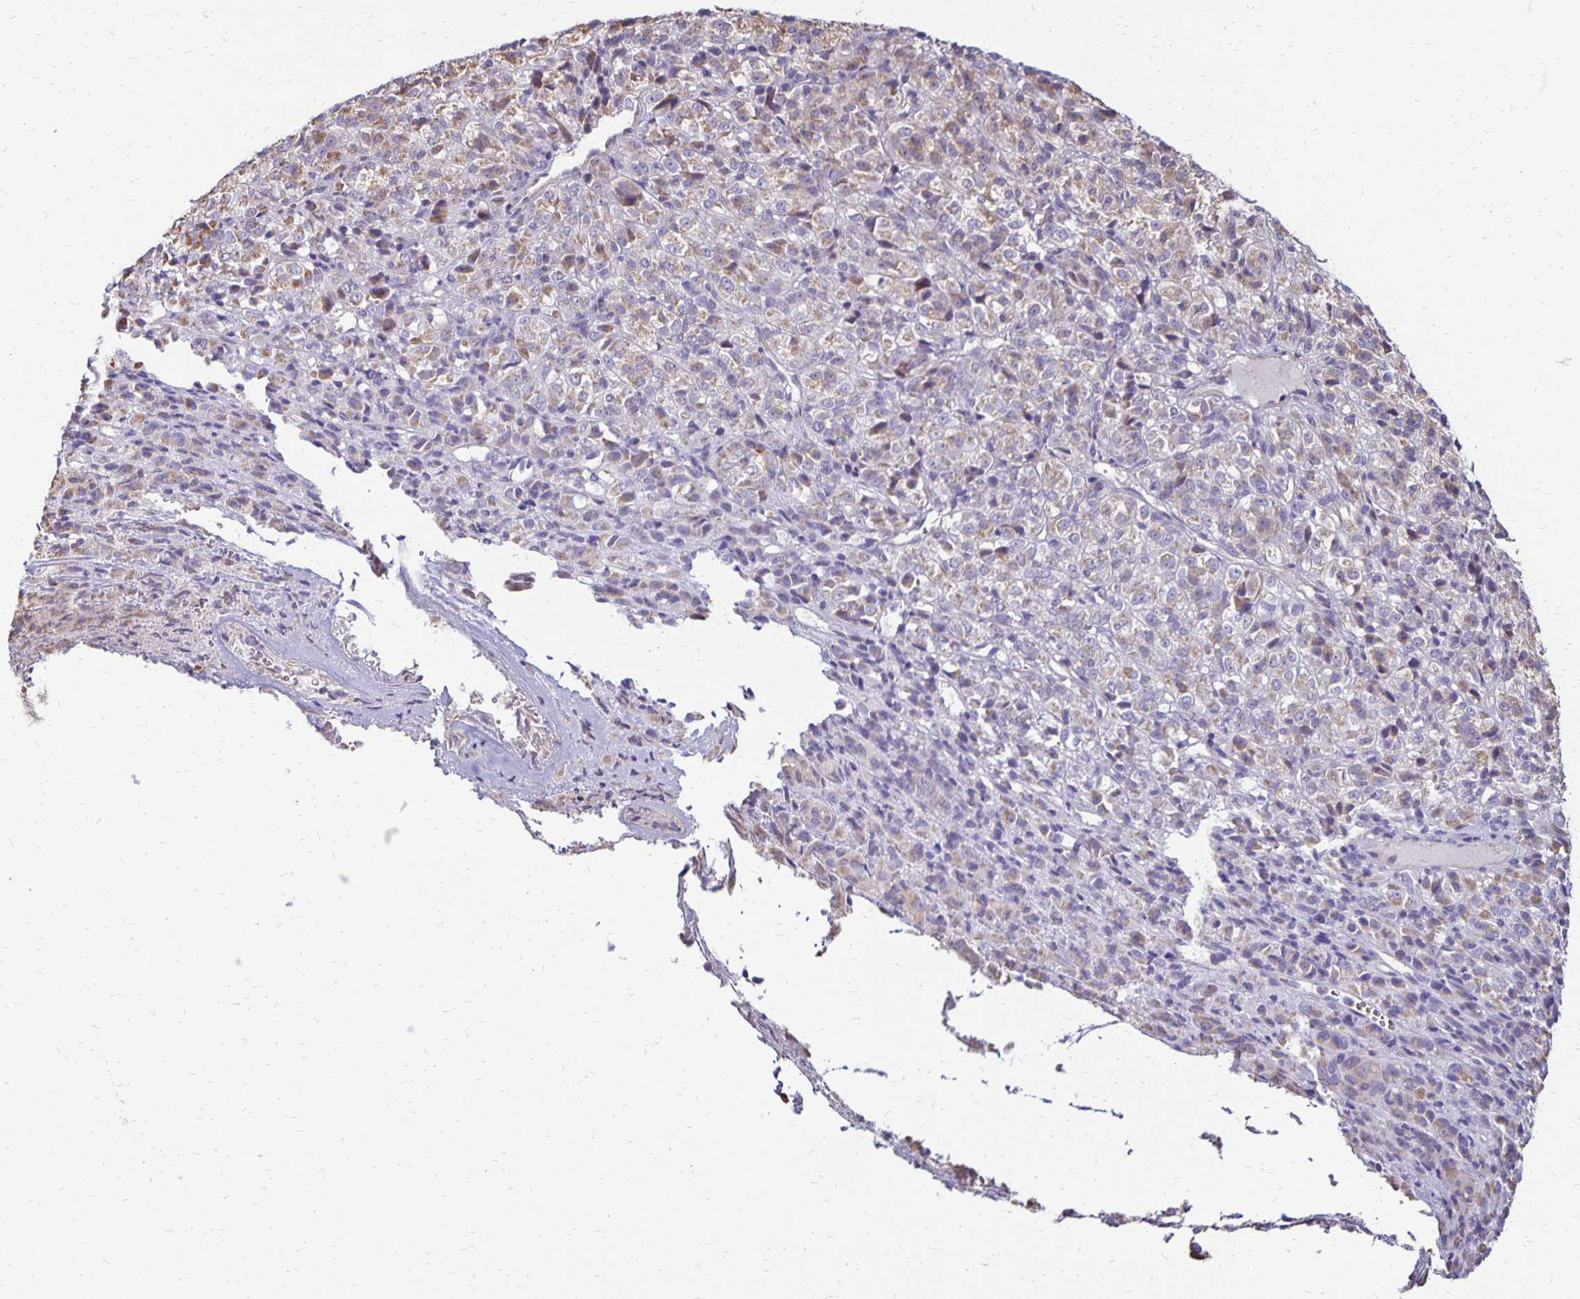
{"staining": {"intensity": "negative", "quantity": "none", "location": "none"}, "tissue": "melanoma", "cell_type": "Tumor cells", "image_type": "cancer", "snomed": [{"axis": "morphology", "description": "Malignant melanoma, Metastatic site"}, {"axis": "topography", "description": "Brain"}], "caption": "Melanoma was stained to show a protein in brown. There is no significant expression in tumor cells.", "gene": "FN3K", "patient": {"sex": "female", "age": 56}}